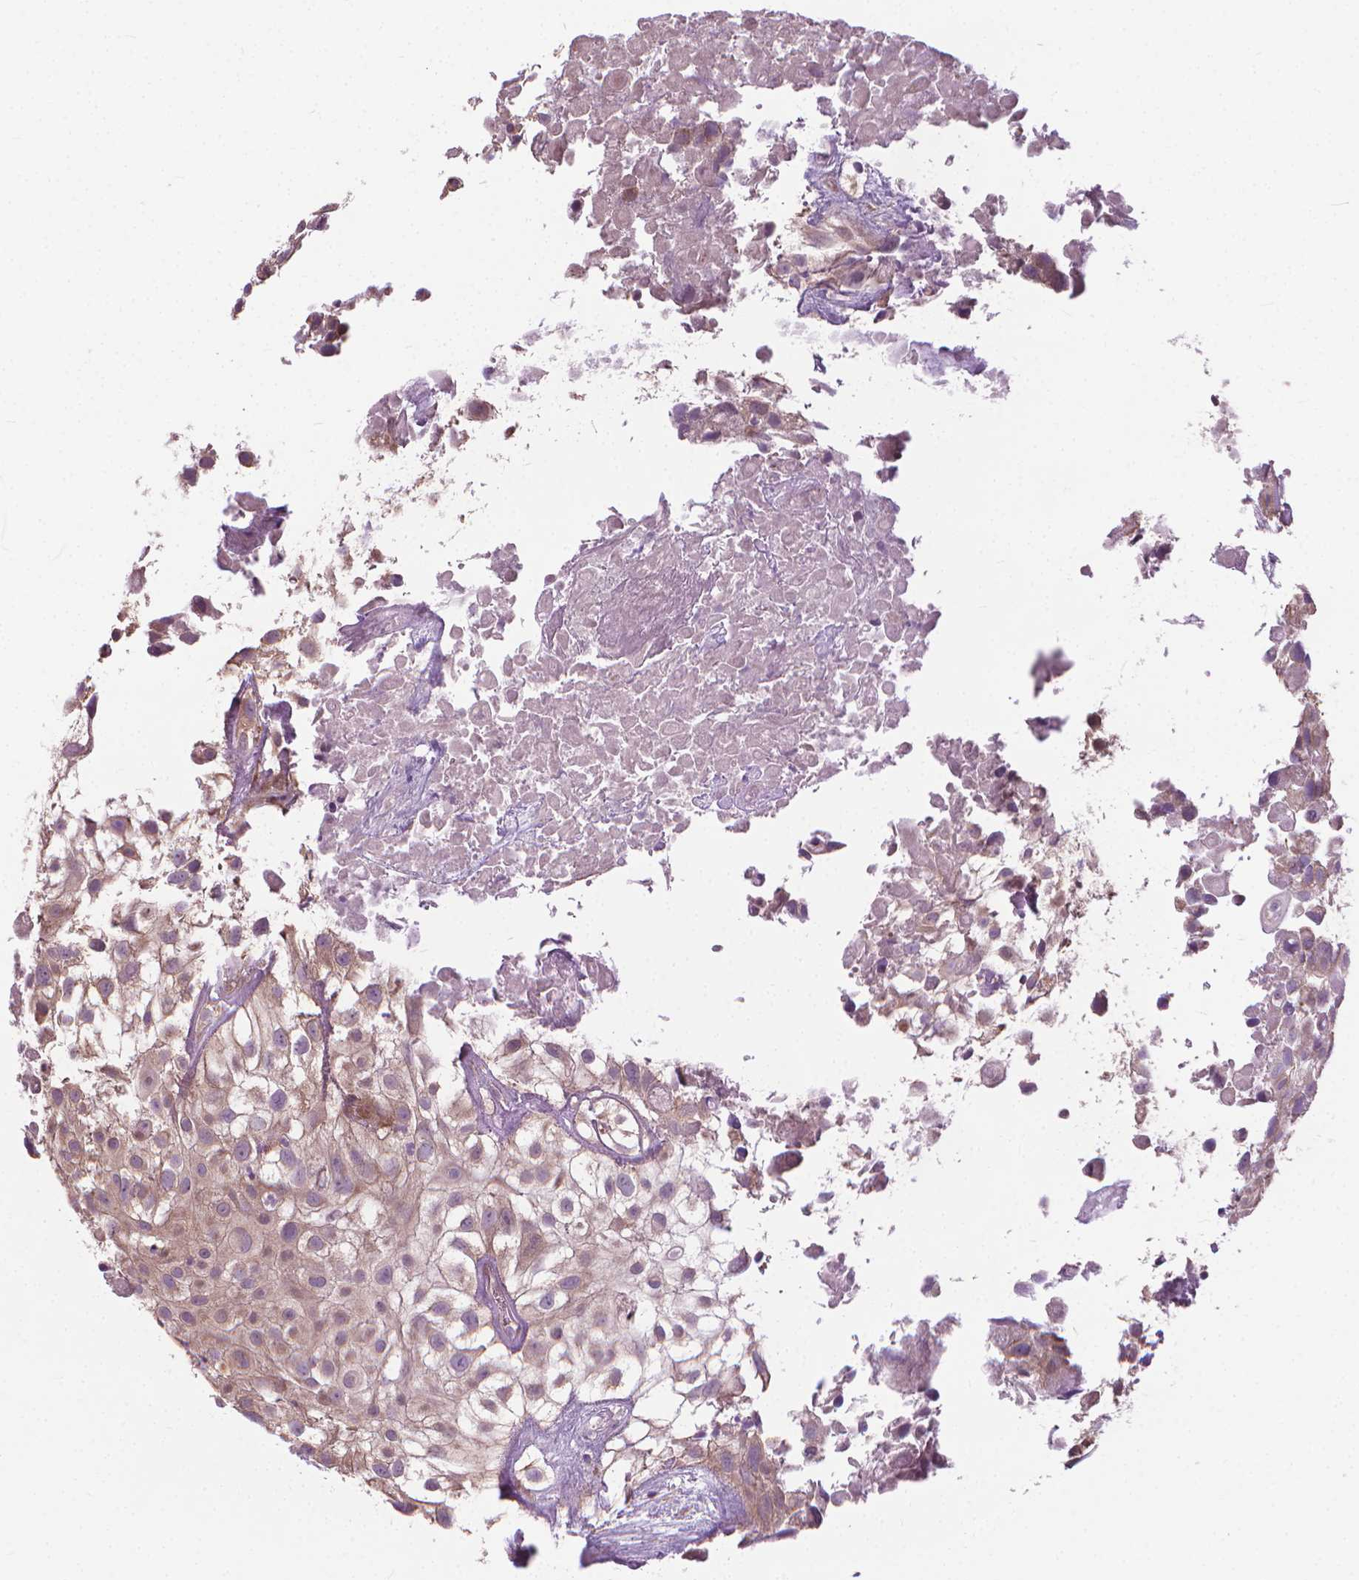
{"staining": {"intensity": "weak", "quantity": "25%-75%", "location": "cytoplasmic/membranous"}, "tissue": "urothelial cancer", "cell_type": "Tumor cells", "image_type": "cancer", "snomed": [{"axis": "morphology", "description": "Urothelial carcinoma, High grade"}, {"axis": "topography", "description": "Urinary bladder"}], "caption": "High-magnification brightfield microscopy of urothelial cancer stained with DAB (3,3'-diaminobenzidine) (brown) and counterstained with hematoxylin (blue). tumor cells exhibit weak cytoplasmic/membranous staining is appreciated in about25%-75% of cells.", "gene": "NUDT1", "patient": {"sex": "male", "age": 56}}